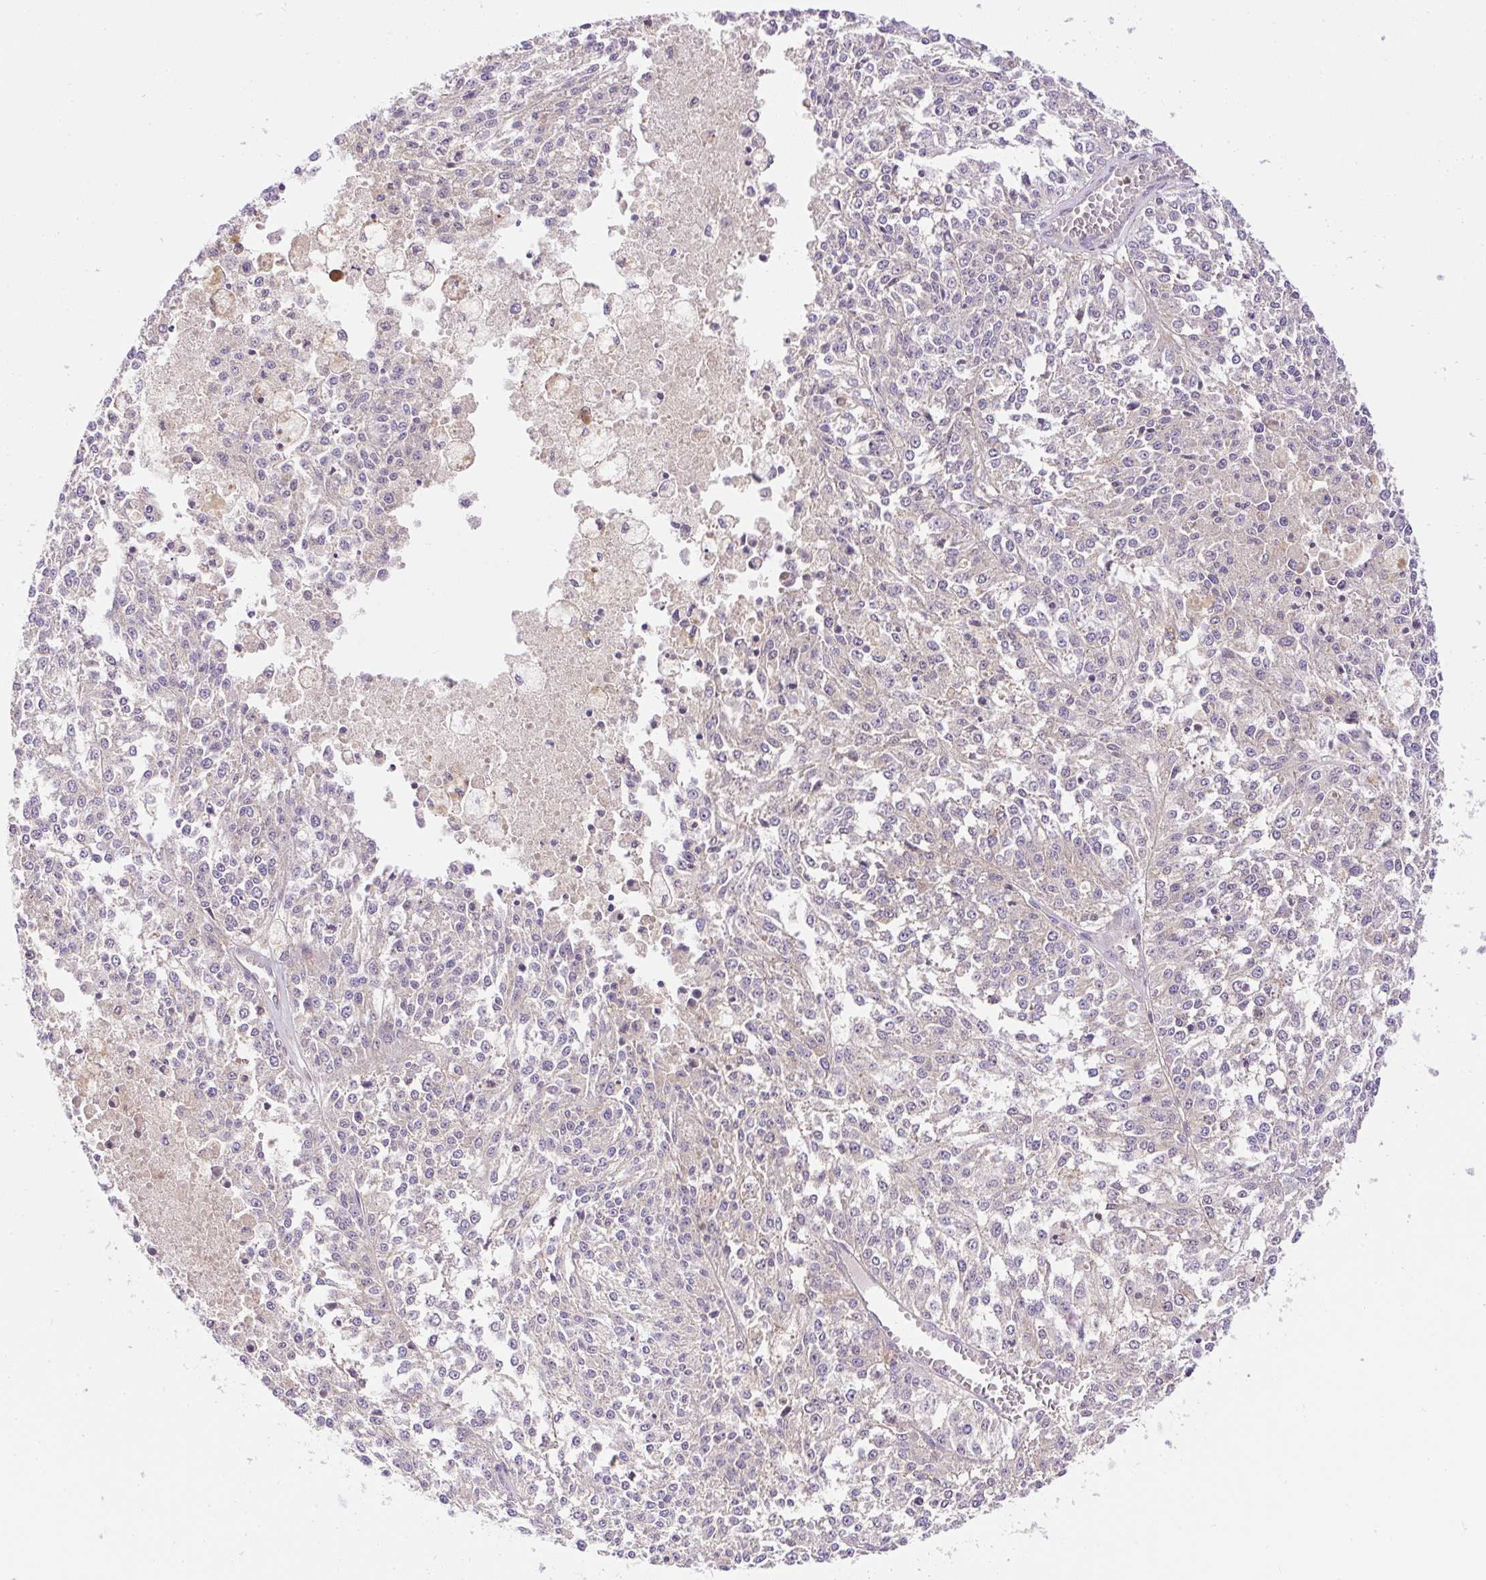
{"staining": {"intensity": "negative", "quantity": "none", "location": "none"}, "tissue": "melanoma", "cell_type": "Tumor cells", "image_type": "cancer", "snomed": [{"axis": "morphology", "description": "Malignant melanoma, NOS"}, {"axis": "topography", "description": "Skin"}], "caption": "There is no significant positivity in tumor cells of malignant melanoma.", "gene": "CCDC28A", "patient": {"sex": "female", "age": 64}}